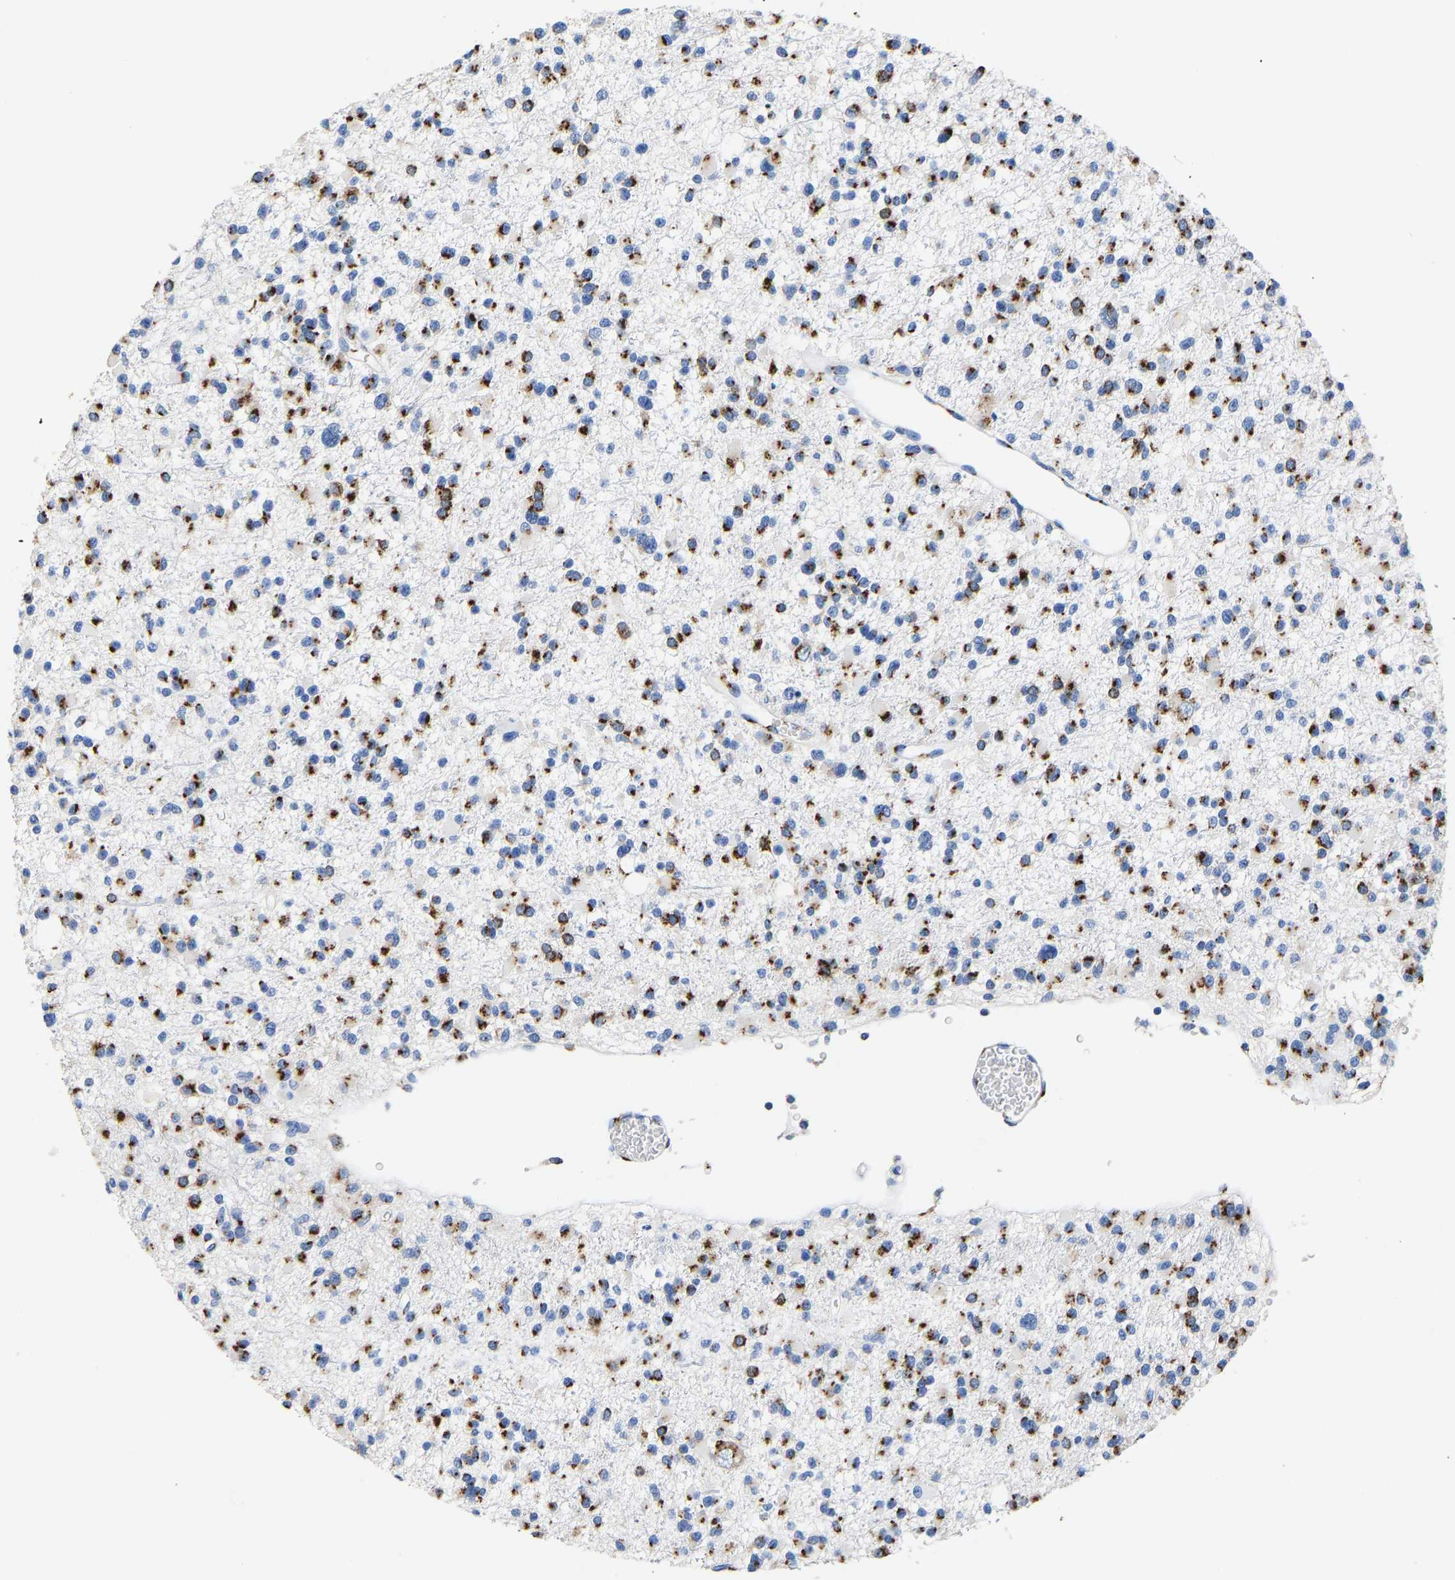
{"staining": {"intensity": "strong", "quantity": ">75%", "location": "cytoplasmic/membranous"}, "tissue": "glioma", "cell_type": "Tumor cells", "image_type": "cancer", "snomed": [{"axis": "morphology", "description": "Glioma, malignant, Low grade"}, {"axis": "topography", "description": "Brain"}], "caption": "A photomicrograph showing strong cytoplasmic/membranous positivity in about >75% of tumor cells in malignant glioma (low-grade), as visualized by brown immunohistochemical staining.", "gene": "TMEM87A", "patient": {"sex": "female", "age": 22}}